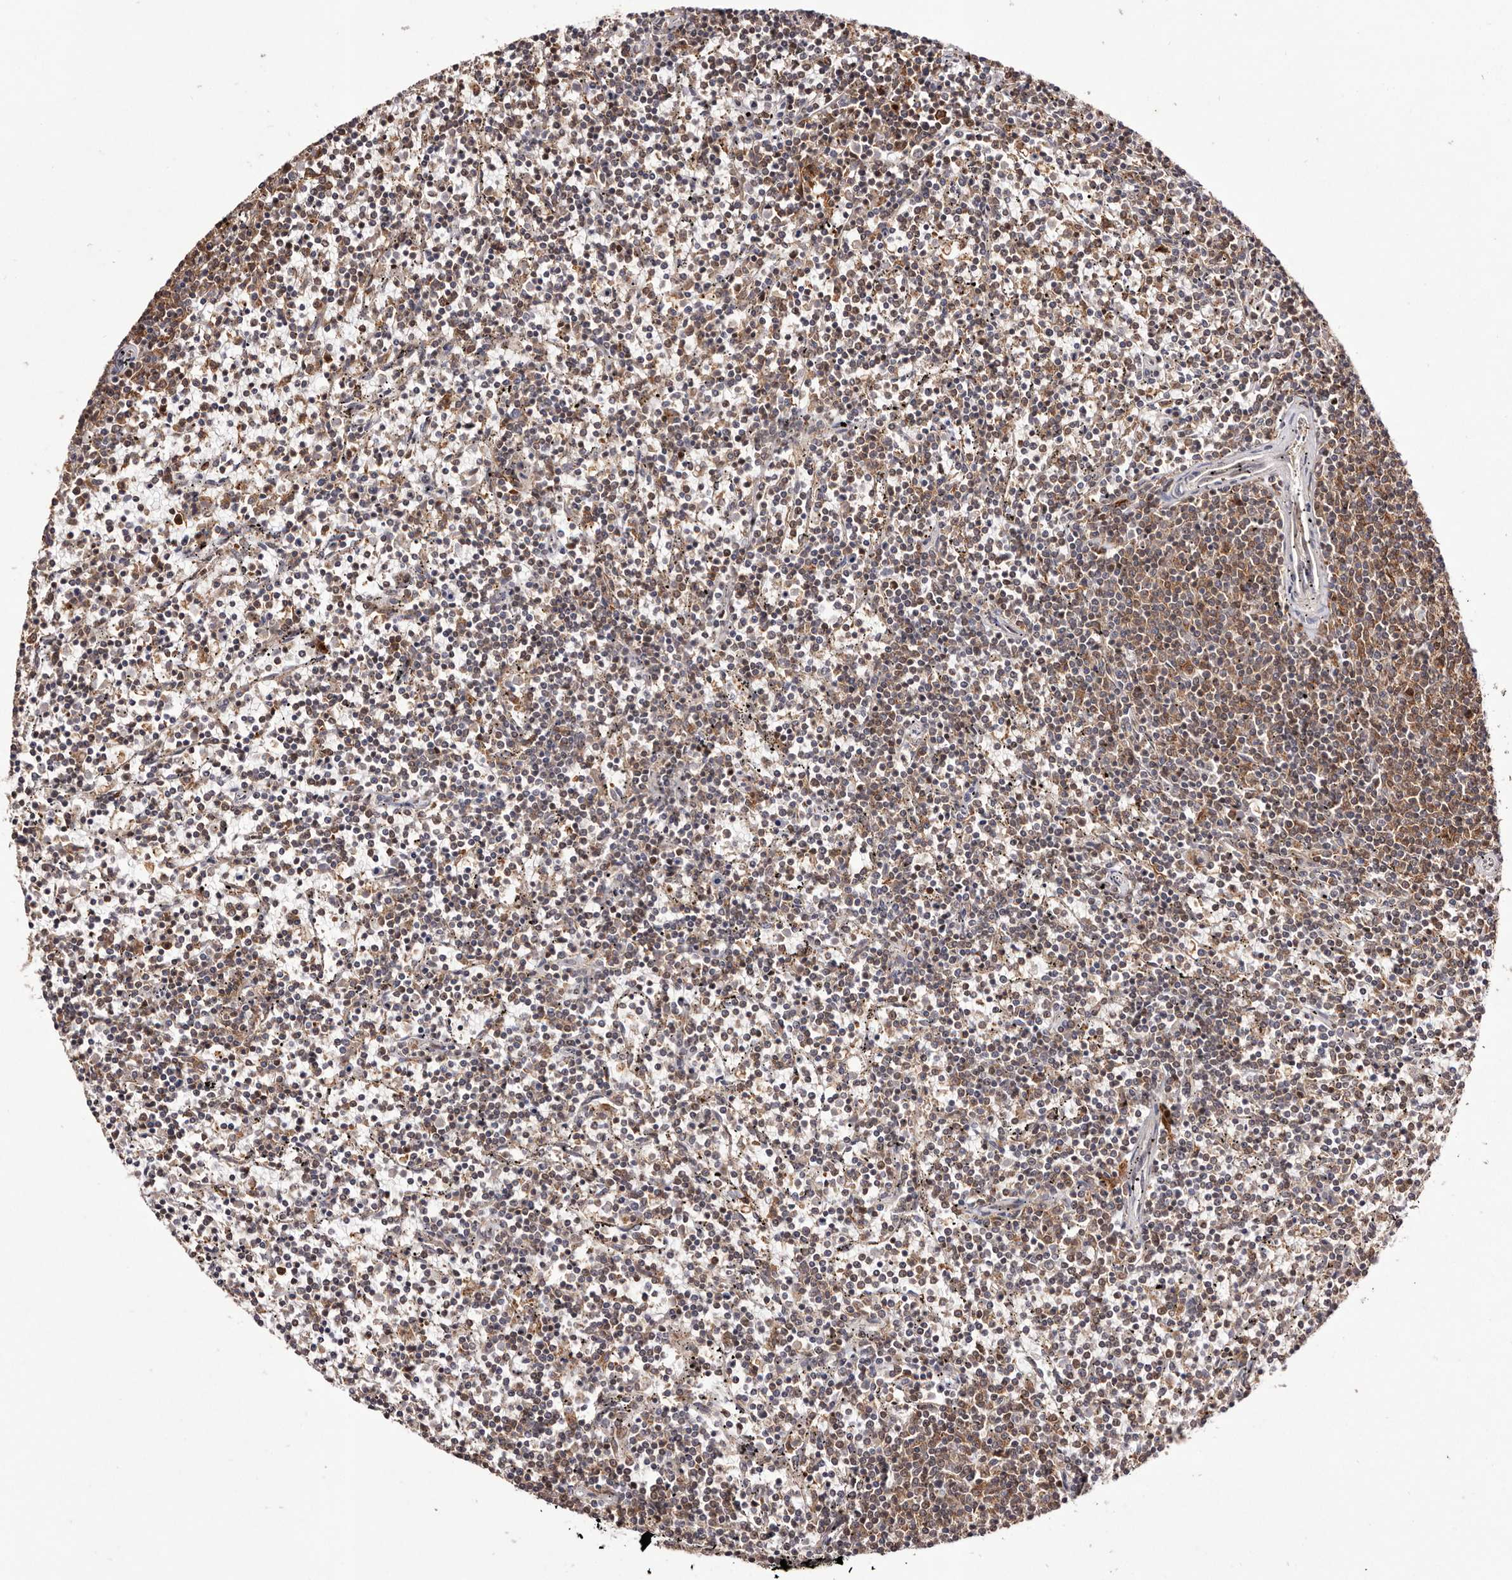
{"staining": {"intensity": "moderate", "quantity": "25%-75%", "location": "cytoplasmic/membranous,nuclear"}, "tissue": "lymphoma", "cell_type": "Tumor cells", "image_type": "cancer", "snomed": [{"axis": "morphology", "description": "Malignant lymphoma, non-Hodgkin's type, Low grade"}, {"axis": "topography", "description": "Spleen"}], "caption": "Immunohistochemical staining of lymphoma exhibits medium levels of moderate cytoplasmic/membranous and nuclear expression in about 25%-75% of tumor cells.", "gene": "FBXO5", "patient": {"sex": "female", "age": 50}}